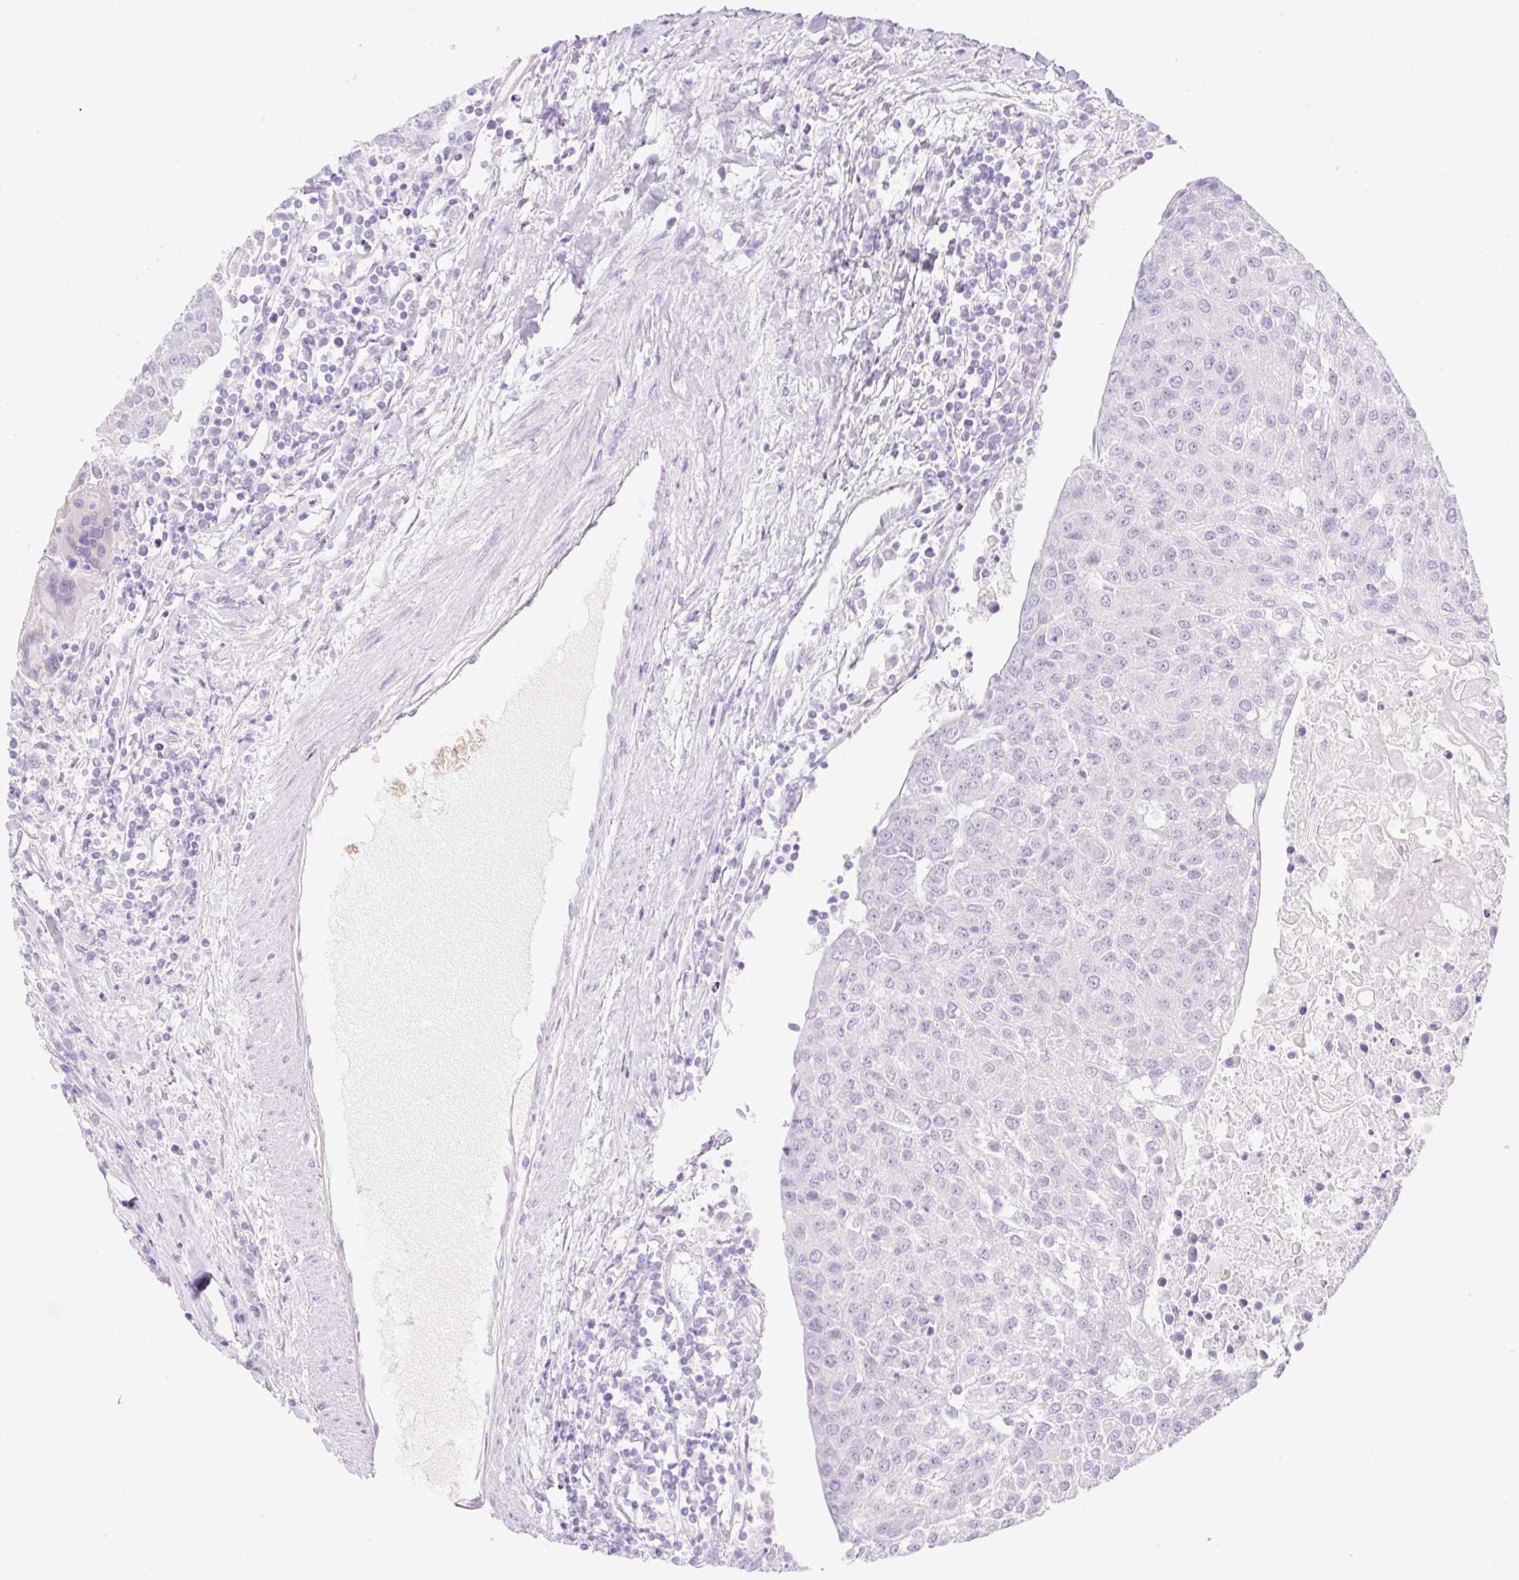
{"staining": {"intensity": "negative", "quantity": "none", "location": "none"}, "tissue": "urothelial cancer", "cell_type": "Tumor cells", "image_type": "cancer", "snomed": [{"axis": "morphology", "description": "Urothelial carcinoma, High grade"}, {"axis": "topography", "description": "Urinary bladder"}], "caption": "A high-resolution photomicrograph shows immunohistochemistry (IHC) staining of urothelial carcinoma (high-grade), which exhibits no significant positivity in tumor cells. The staining was performed using DAB (3,3'-diaminobenzidine) to visualize the protein expression in brown, while the nuclei were stained in blue with hematoxylin (Magnification: 20x).", "gene": "CDX1", "patient": {"sex": "female", "age": 85}}